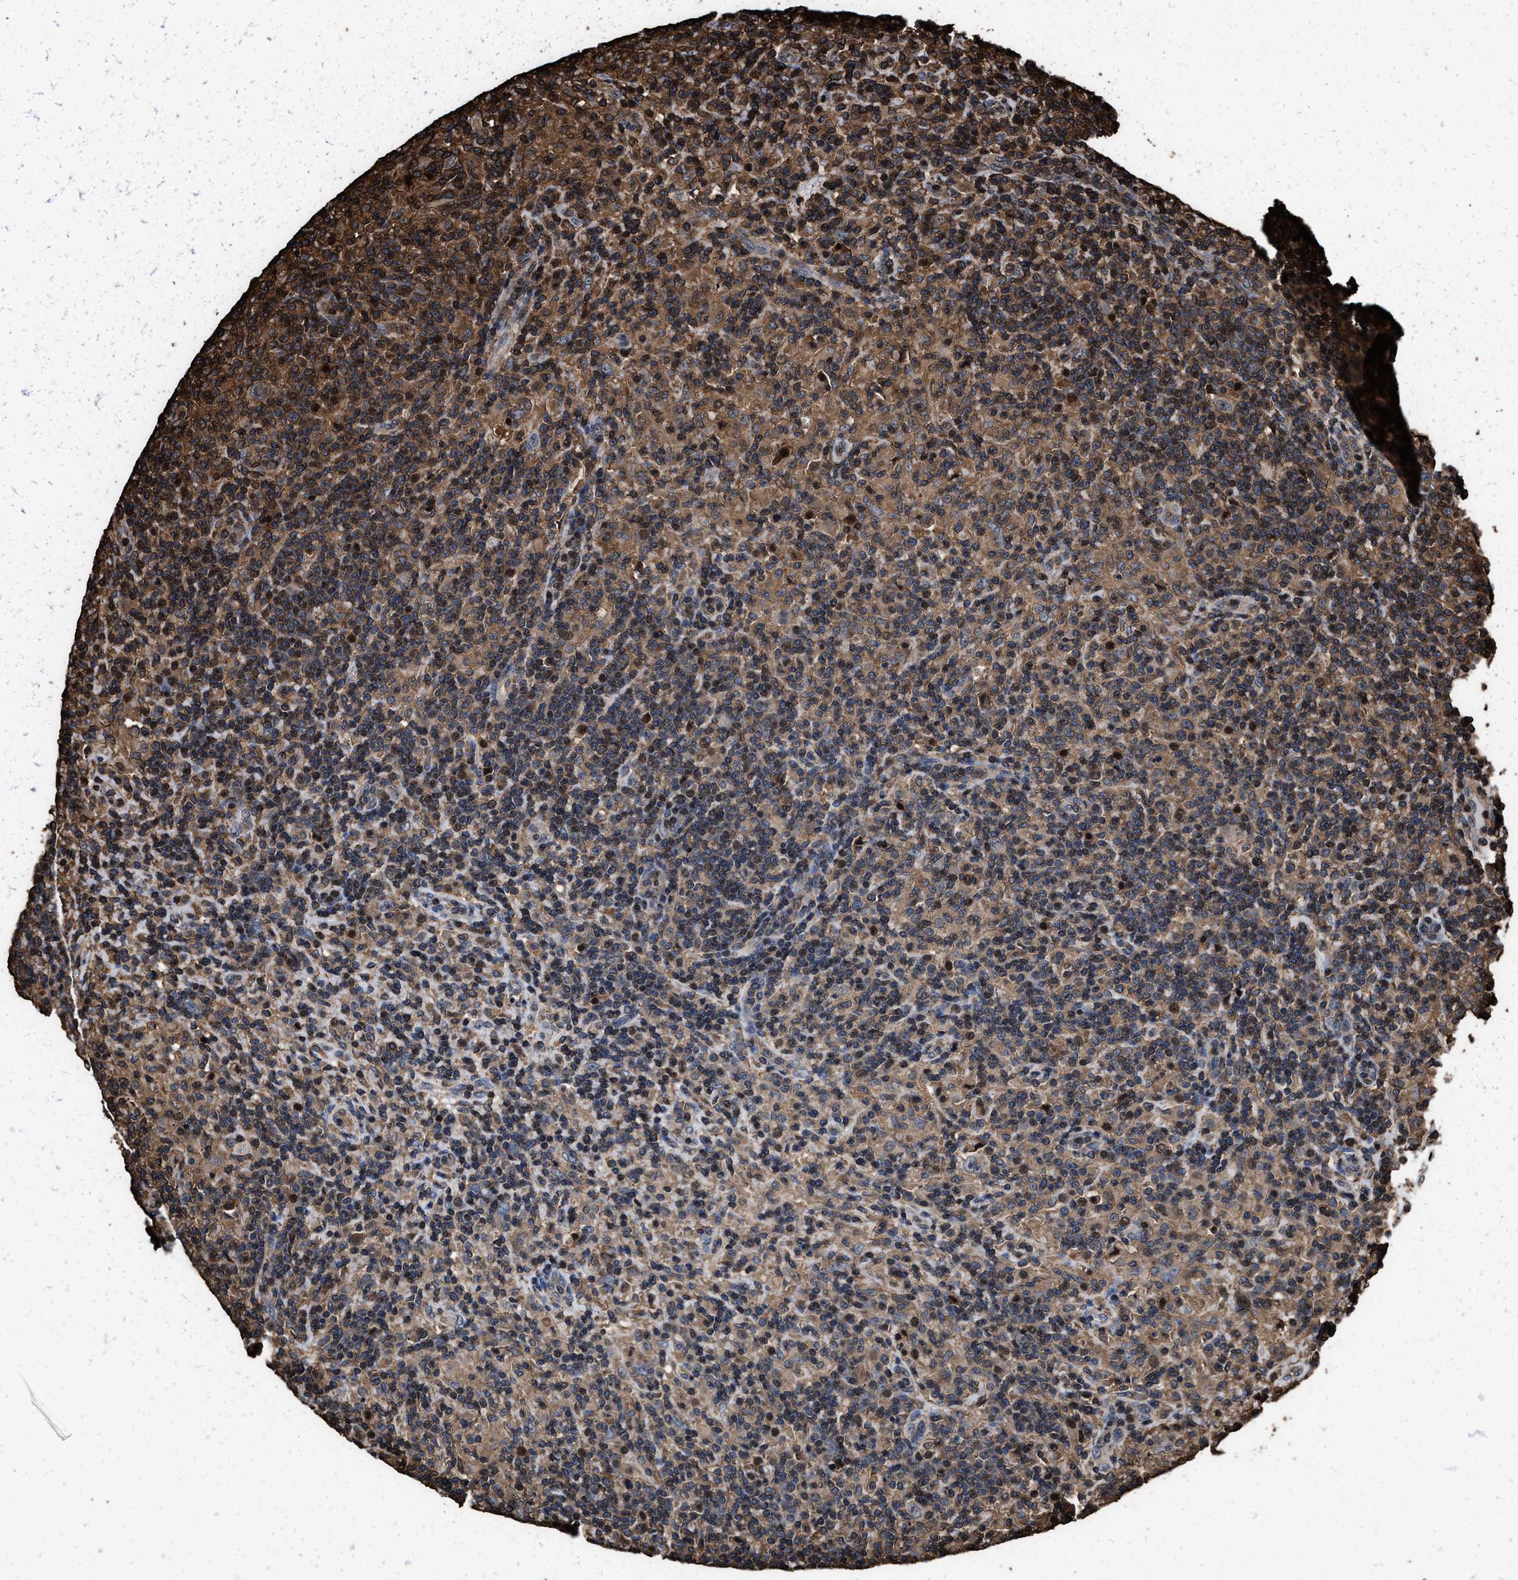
{"staining": {"intensity": "moderate", "quantity": "25%-75%", "location": "cytoplasmic/membranous"}, "tissue": "lymphoma", "cell_type": "Tumor cells", "image_type": "cancer", "snomed": [{"axis": "morphology", "description": "Hodgkin's disease, NOS"}, {"axis": "topography", "description": "Lymph node"}], "caption": "Moderate cytoplasmic/membranous positivity is identified in about 25%-75% of tumor cells in Hodgkin's disease.", "gene": "KBTBD2", "patient": {"sex": "male", "age": 70}}